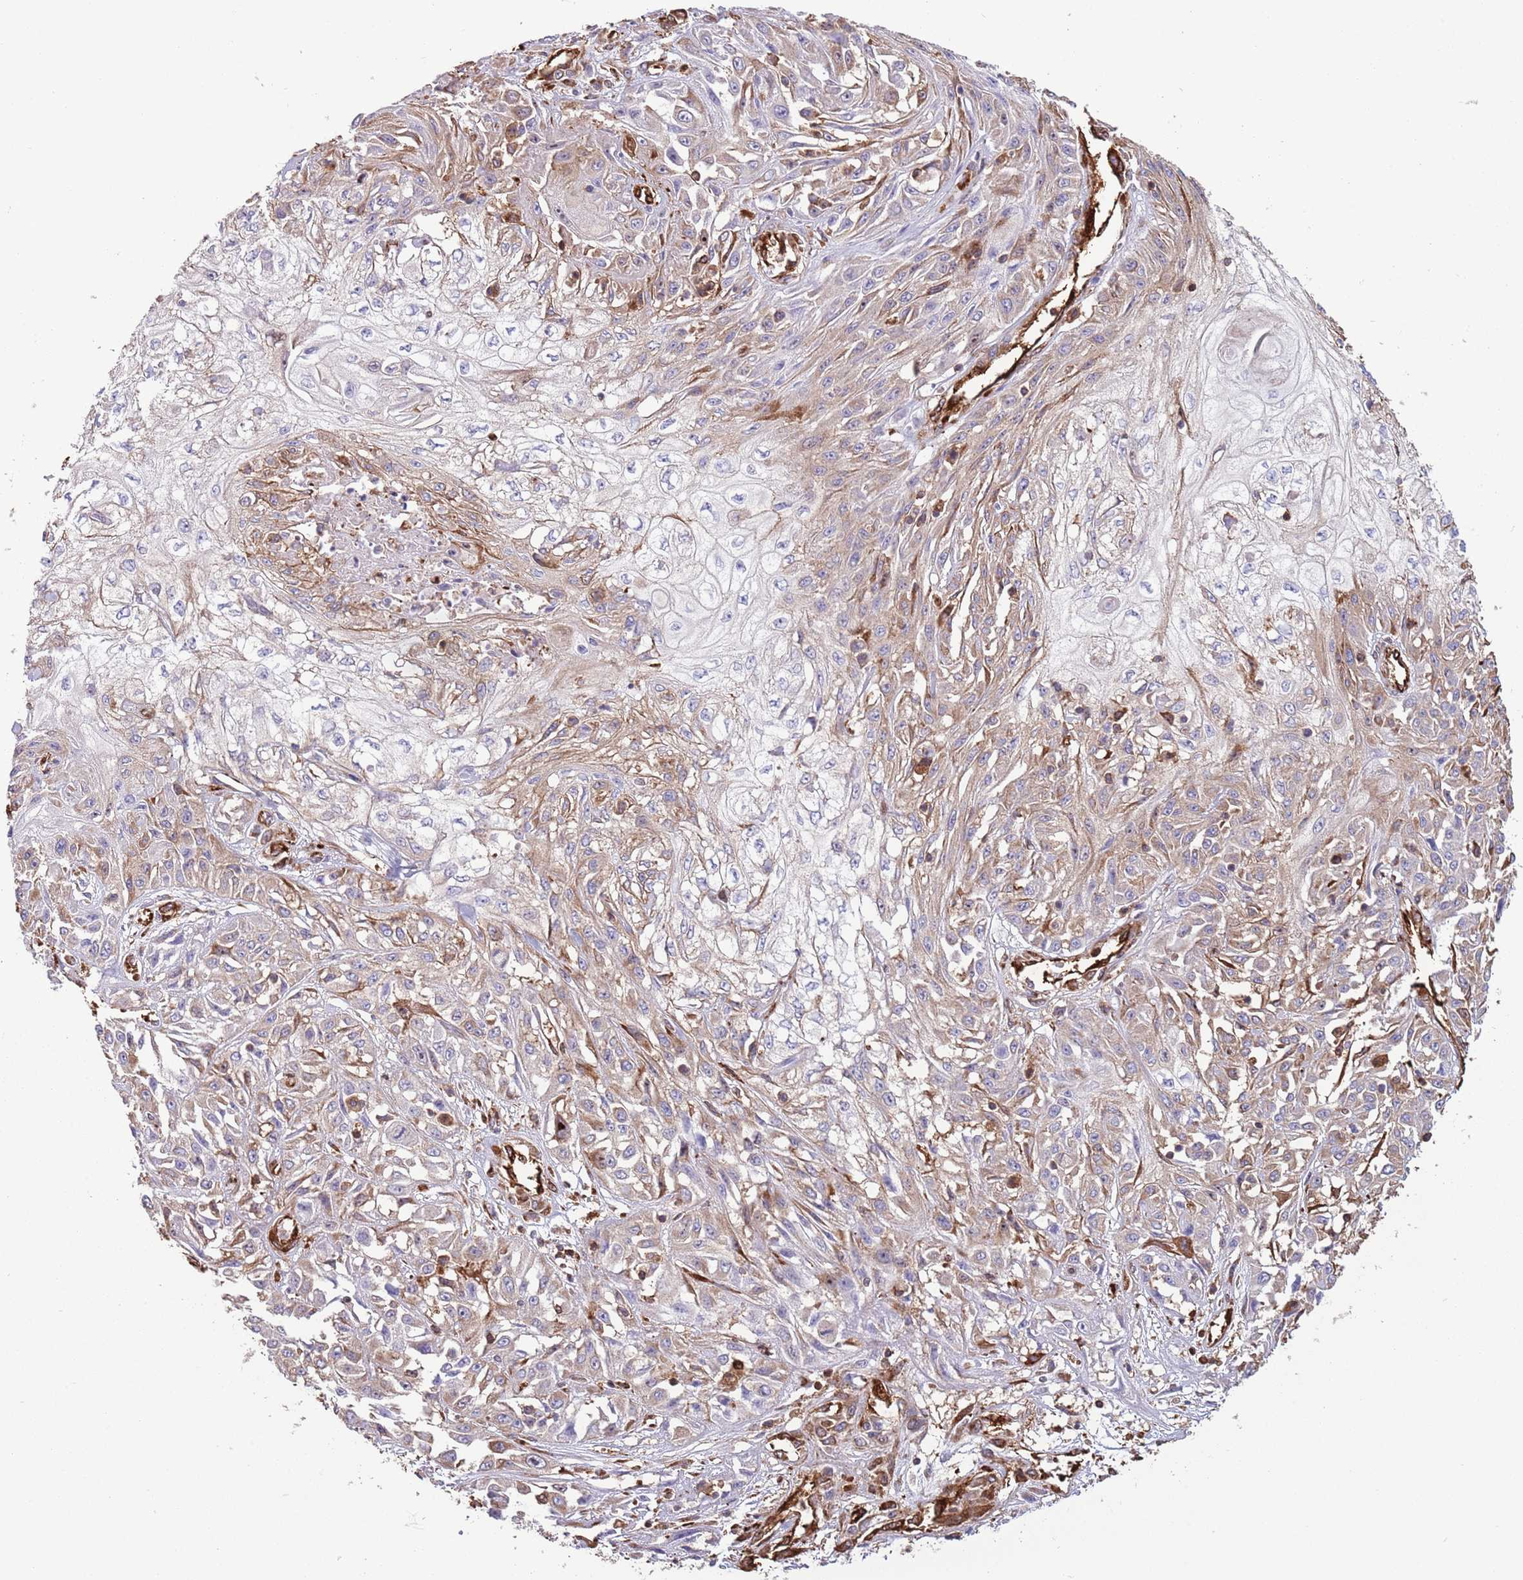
{"staining": {"intensity": "weak", "quantity": "25%-75%", "location": "cytoplasmic/membranous"}, "tissue": "skin cancer", "cell_type": "Tumor cells", "image_type": "cancer", "snomed": [{"axis": "morphology", "description": "Squamous cell carcinoma, NOS"}, {"axis": "morphology", "description": "Squamous cell carcinoma, metastatic, NOS"}, {"axis": "topography", "description": "Skin"}, {"axis": "topography", "description": "Lymph node"}], "caption": "Skin metastatic squamous cell carcinoma tissue exhibits weak cytoplasmic/membranous expression in about 25%-75% of tumor cells Nuclei are stained in blue.", "gene": "KBTBD7", "patient": {"sex": "male", "age": 75}}